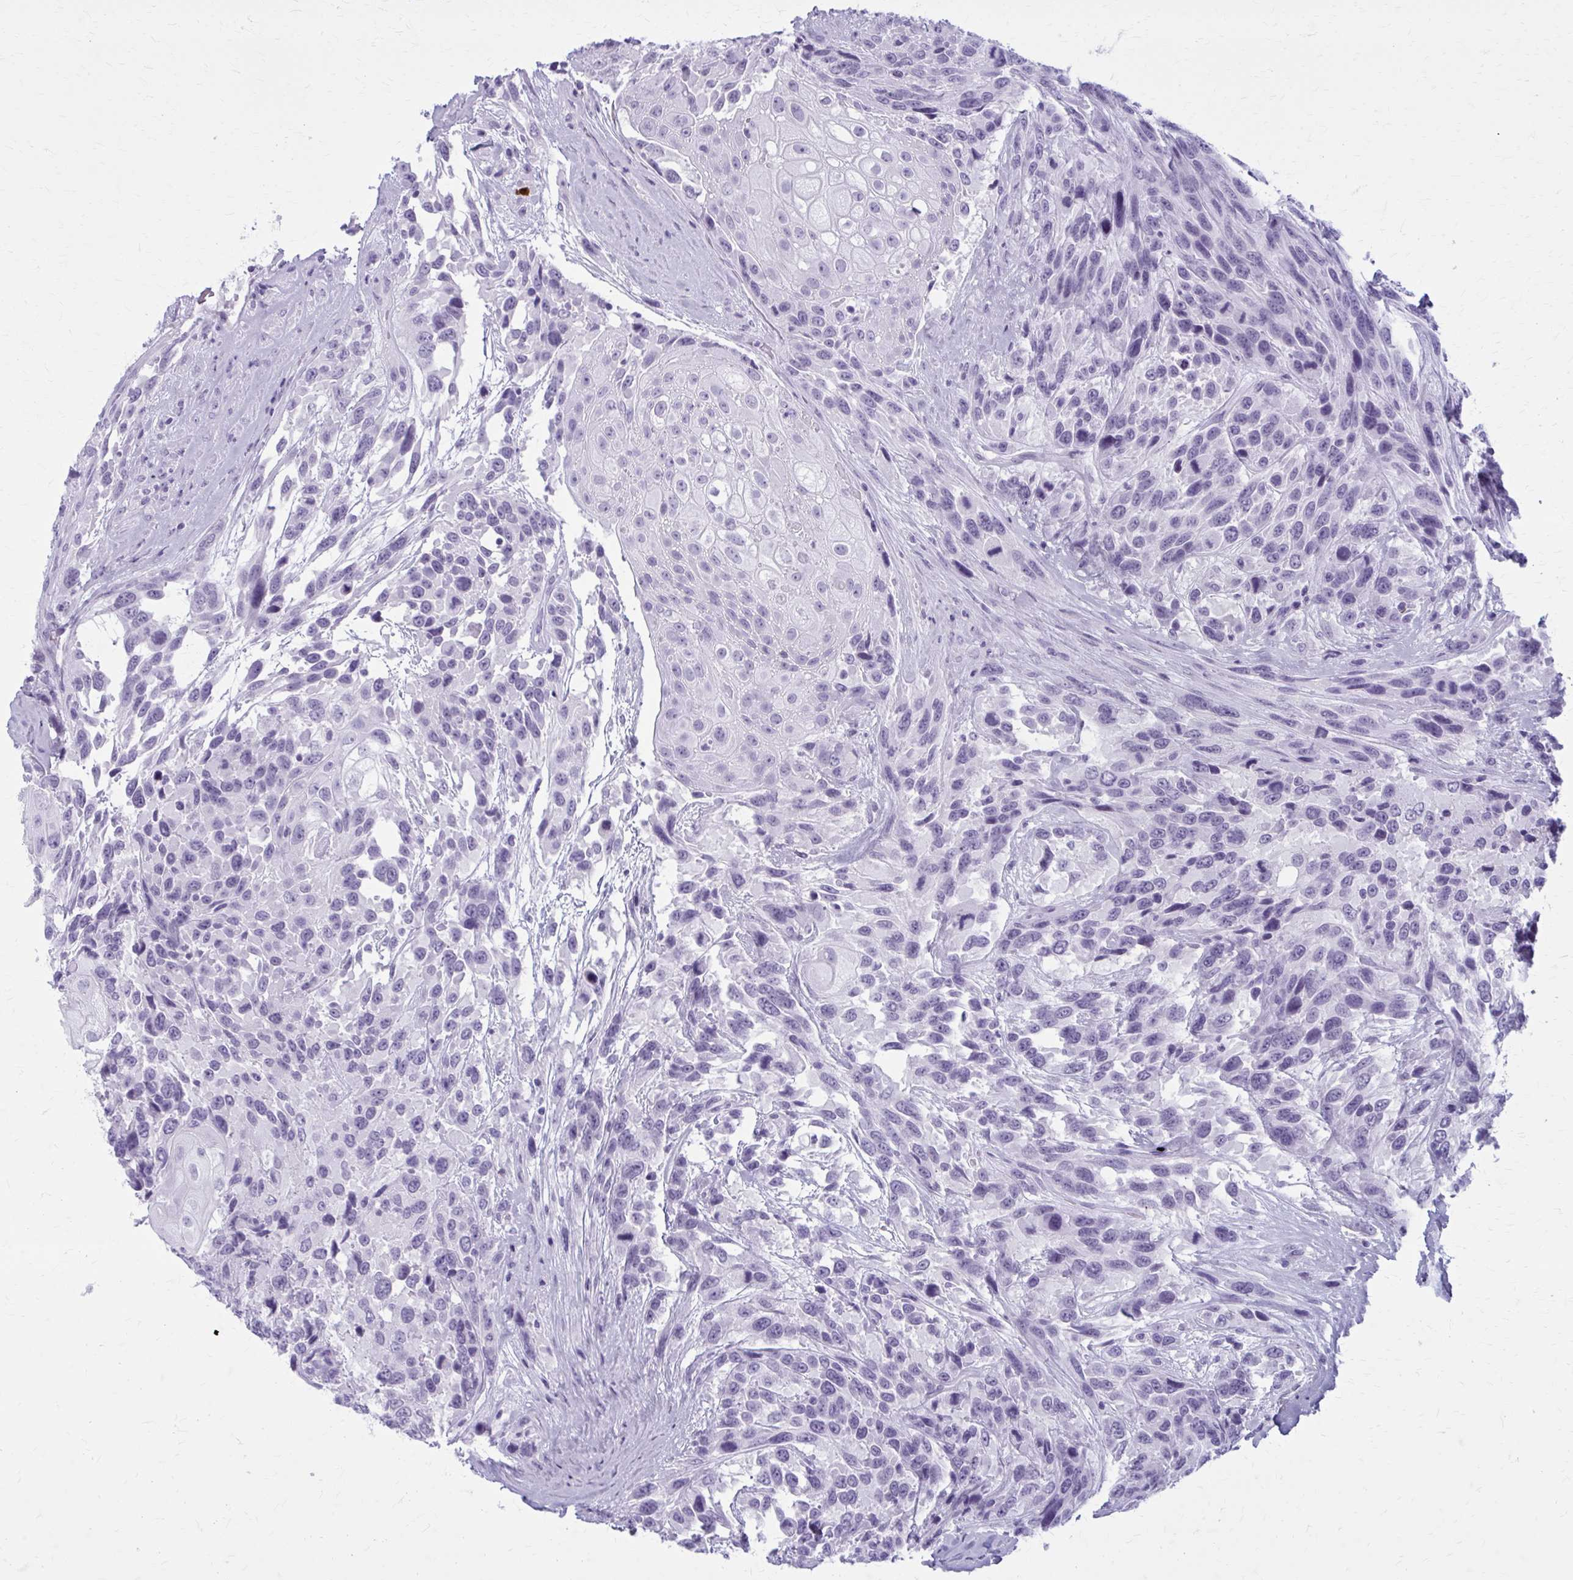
{"staining": {"intensity": "negative", "quantity": "none", "location": "none"}, "tissue": "urothelial cancer", "cell_type": "Tumor cells", "image_type": "cancer", "snomed": [{"axis": "morphology", "description": "Urothelial carcinoma, High grade"}, {"axis": "topography", "description": "Urinary bladder"}], "caption": "An immunohistochemistry histopathology image of urothelial carcinoma (high-grade) is shown. There is no staining in tumor cells of urothelial carcinoma (high-grade).", "gene": "ZDHHC7", "patient": {"sex": "female", "age": 70}}